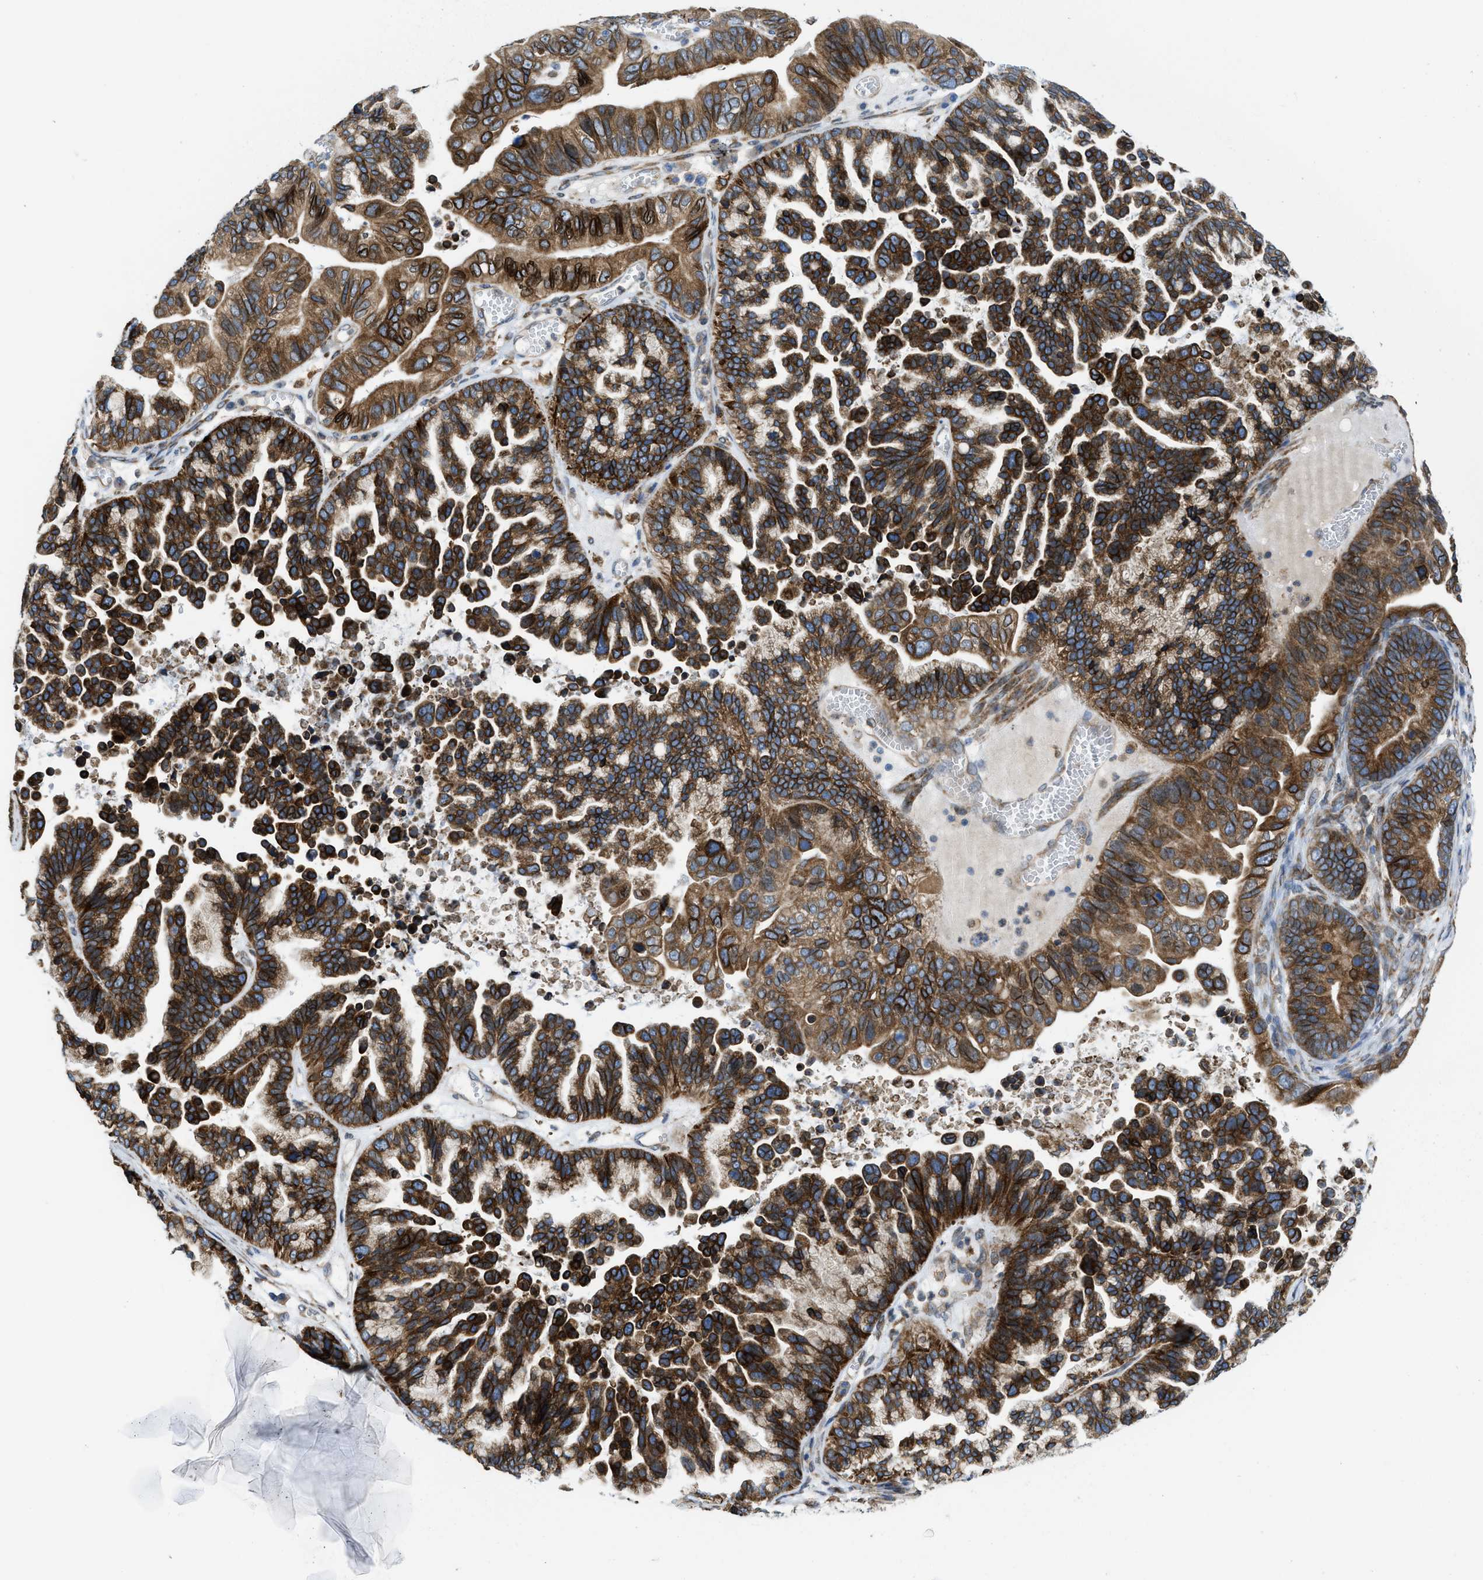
{"staining": {"intensity": "strong", "quantity": ">75%", "location": "cytoplasmic/membranous"}, "tissue": "ovarian cancer", "cell_type": "Tumor cells", "image_type": "cancer", "snomed": [{"axis": "morphology", "description": "Cystadenocarcinoma, serous, NOS"}, {"axis": "topography", "description": "Ovary"}], "caption": "Ovarian cancer stained for a protein reveals strong cytoplasmic/membranous positivity in tumor cells. The staining is performed using DAB brown chromogen to label protein expression. The nuclei are counter-stained blue using hematoxylin.", "gene": "ERLIN2", "patient": {"sex": "female", "age": 56}}